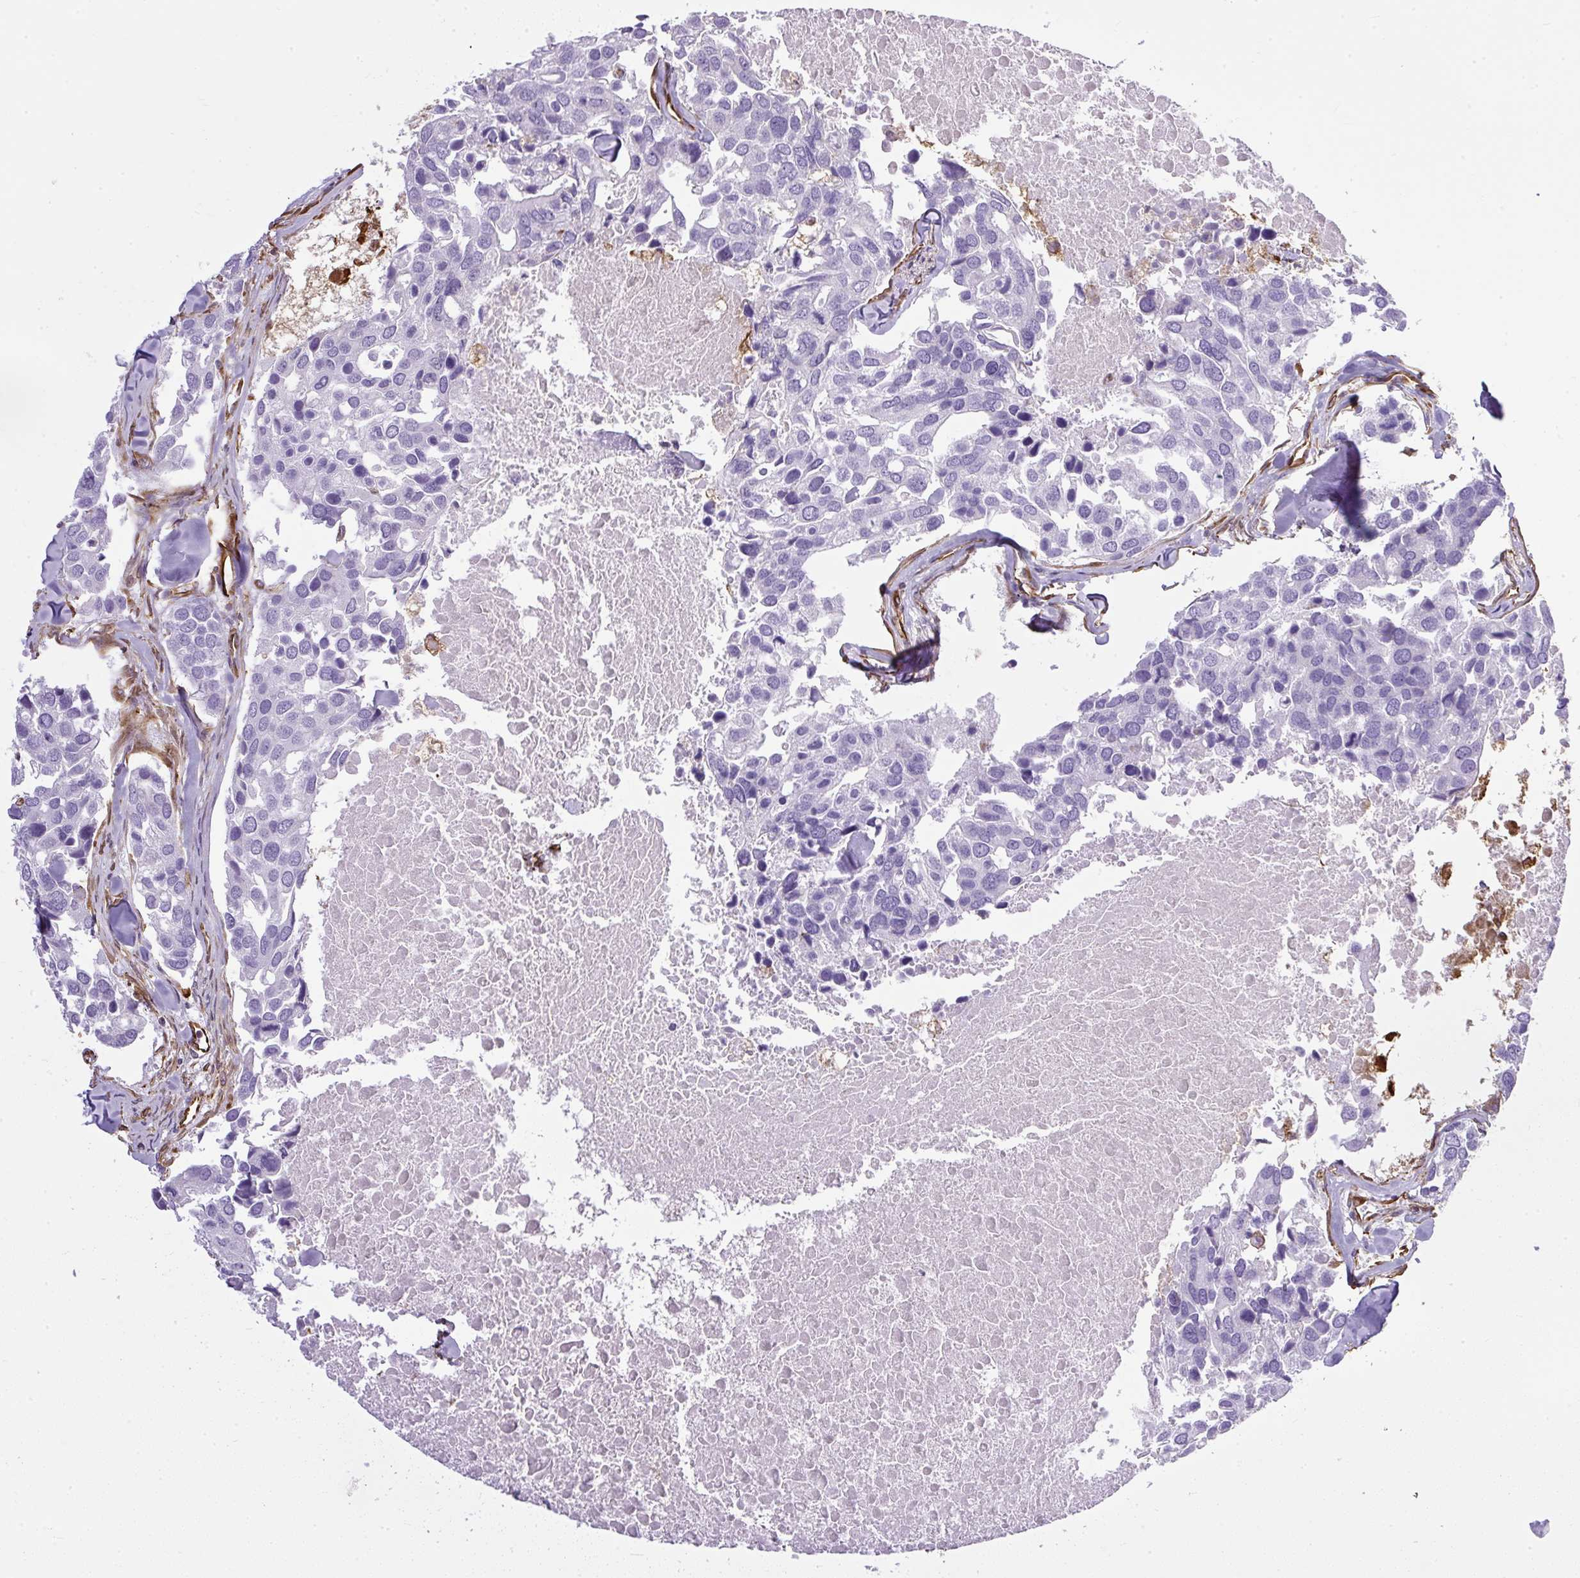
{"staining": {"intensity": "negative", "quantity": "none", "location": "none"}, "tissue": "breast cancer", "cell_type": "Tumor cells", "image_type": "cancer", "snomed": [{"axis": "morphology", "description": "Duct carcinoma"}, {"axis": "topography", "description": "Breast"}], "caption": "DAB immunohistochemical staining of breast cancer (invasive ductal carcinoma) reveals no significant expression in tumor cells.", "gene": "PLS1", "patient": {"sex": "female", "age": 83}}